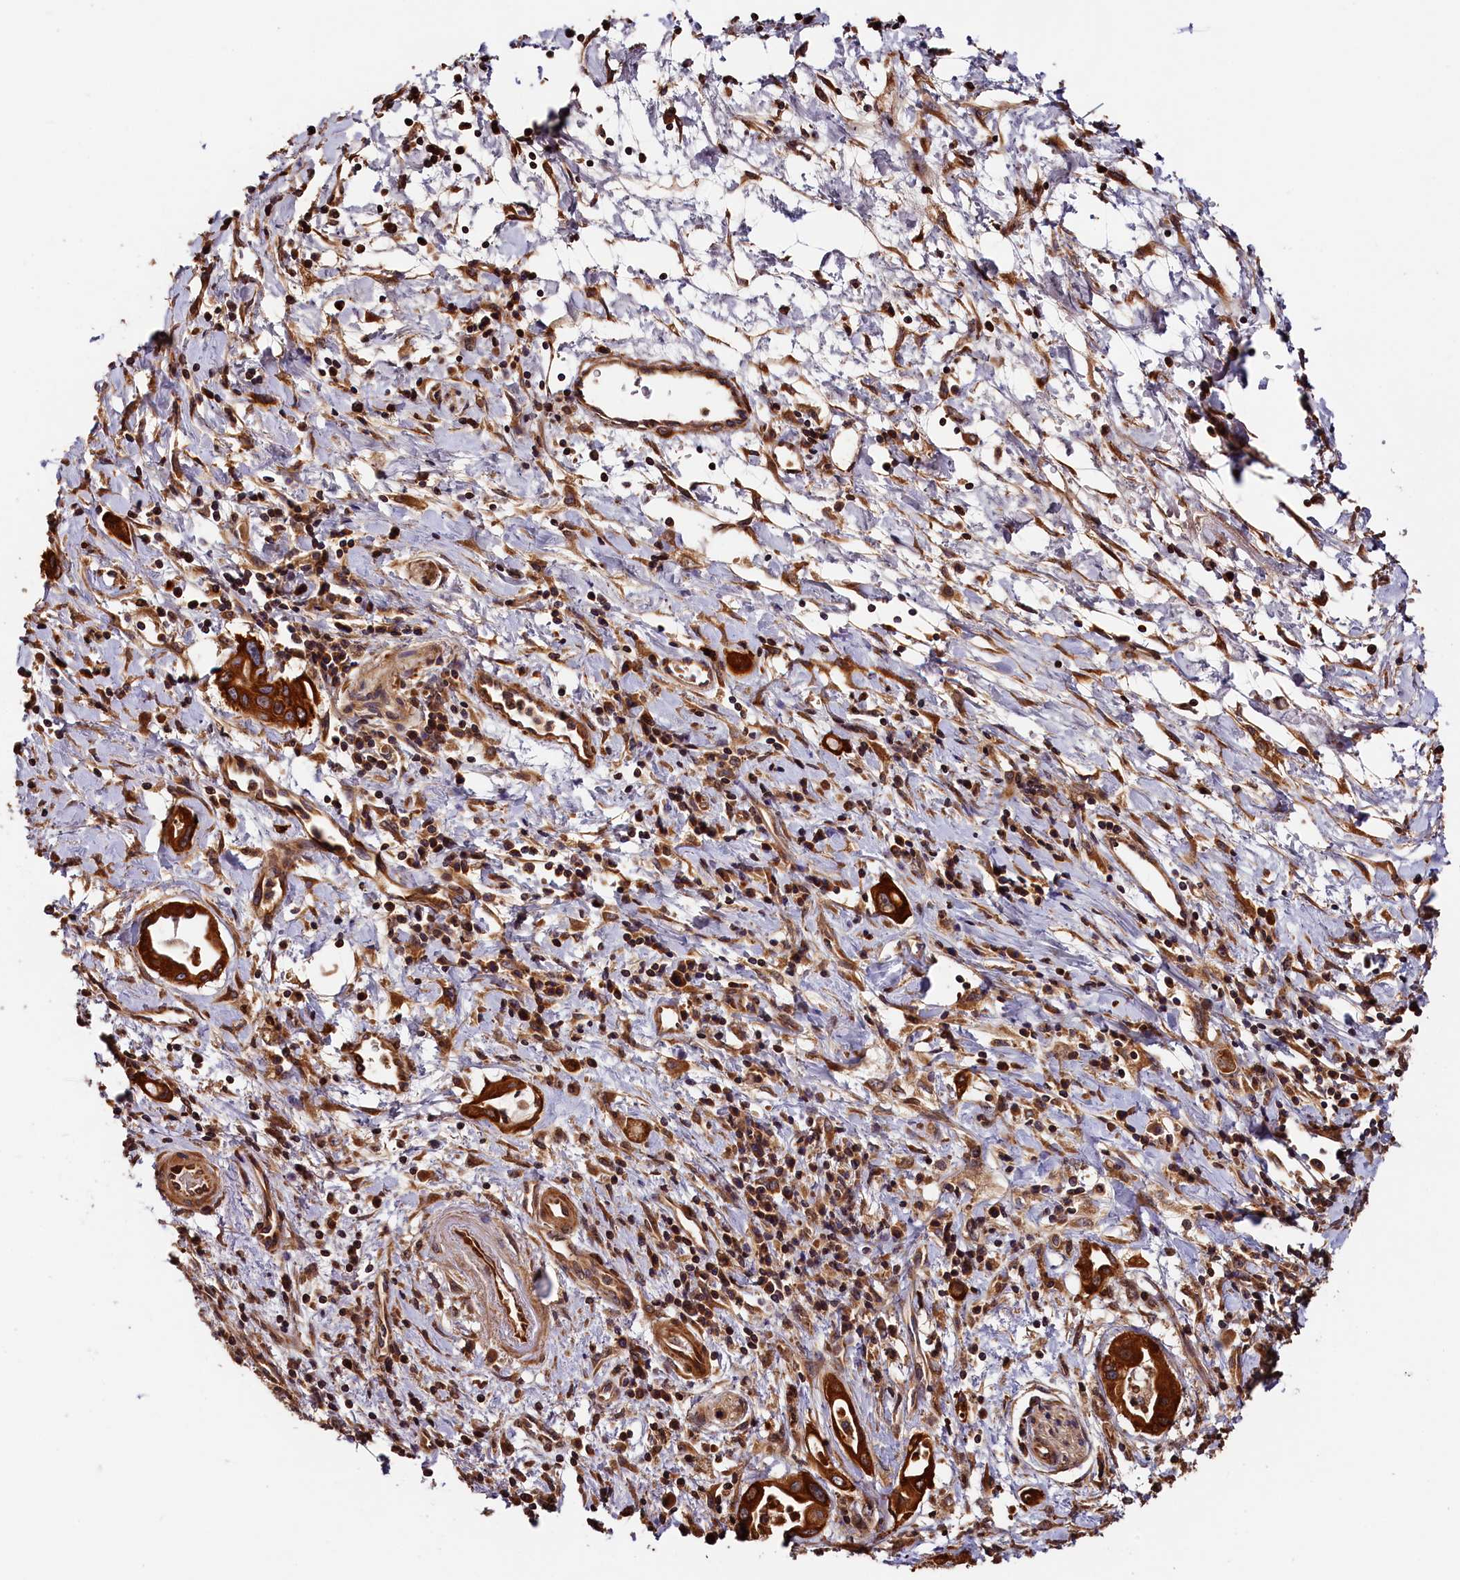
{"staining": {"intensity": "strong", "quantity": ">75%", "location": "cytoplasmic/membranous"}, "tissue": "pancreatic cancer", "cell_type": "Tumor cells", "image_type": "cancer", "snomed": [{"axis": "morphology", "description": "Adenocarcinoma, NOS"}, {"axis": "topography", "description": "Pancreas"}], "caption": "There is high levels of strong cytoplasmic/membranous positivity in tumor cells of pancreatic cancer, as demonstrated by immunohistochemical staining (brown color).", "gene": "HMOX2", "patient": {"sex": "female", "age": 77}}